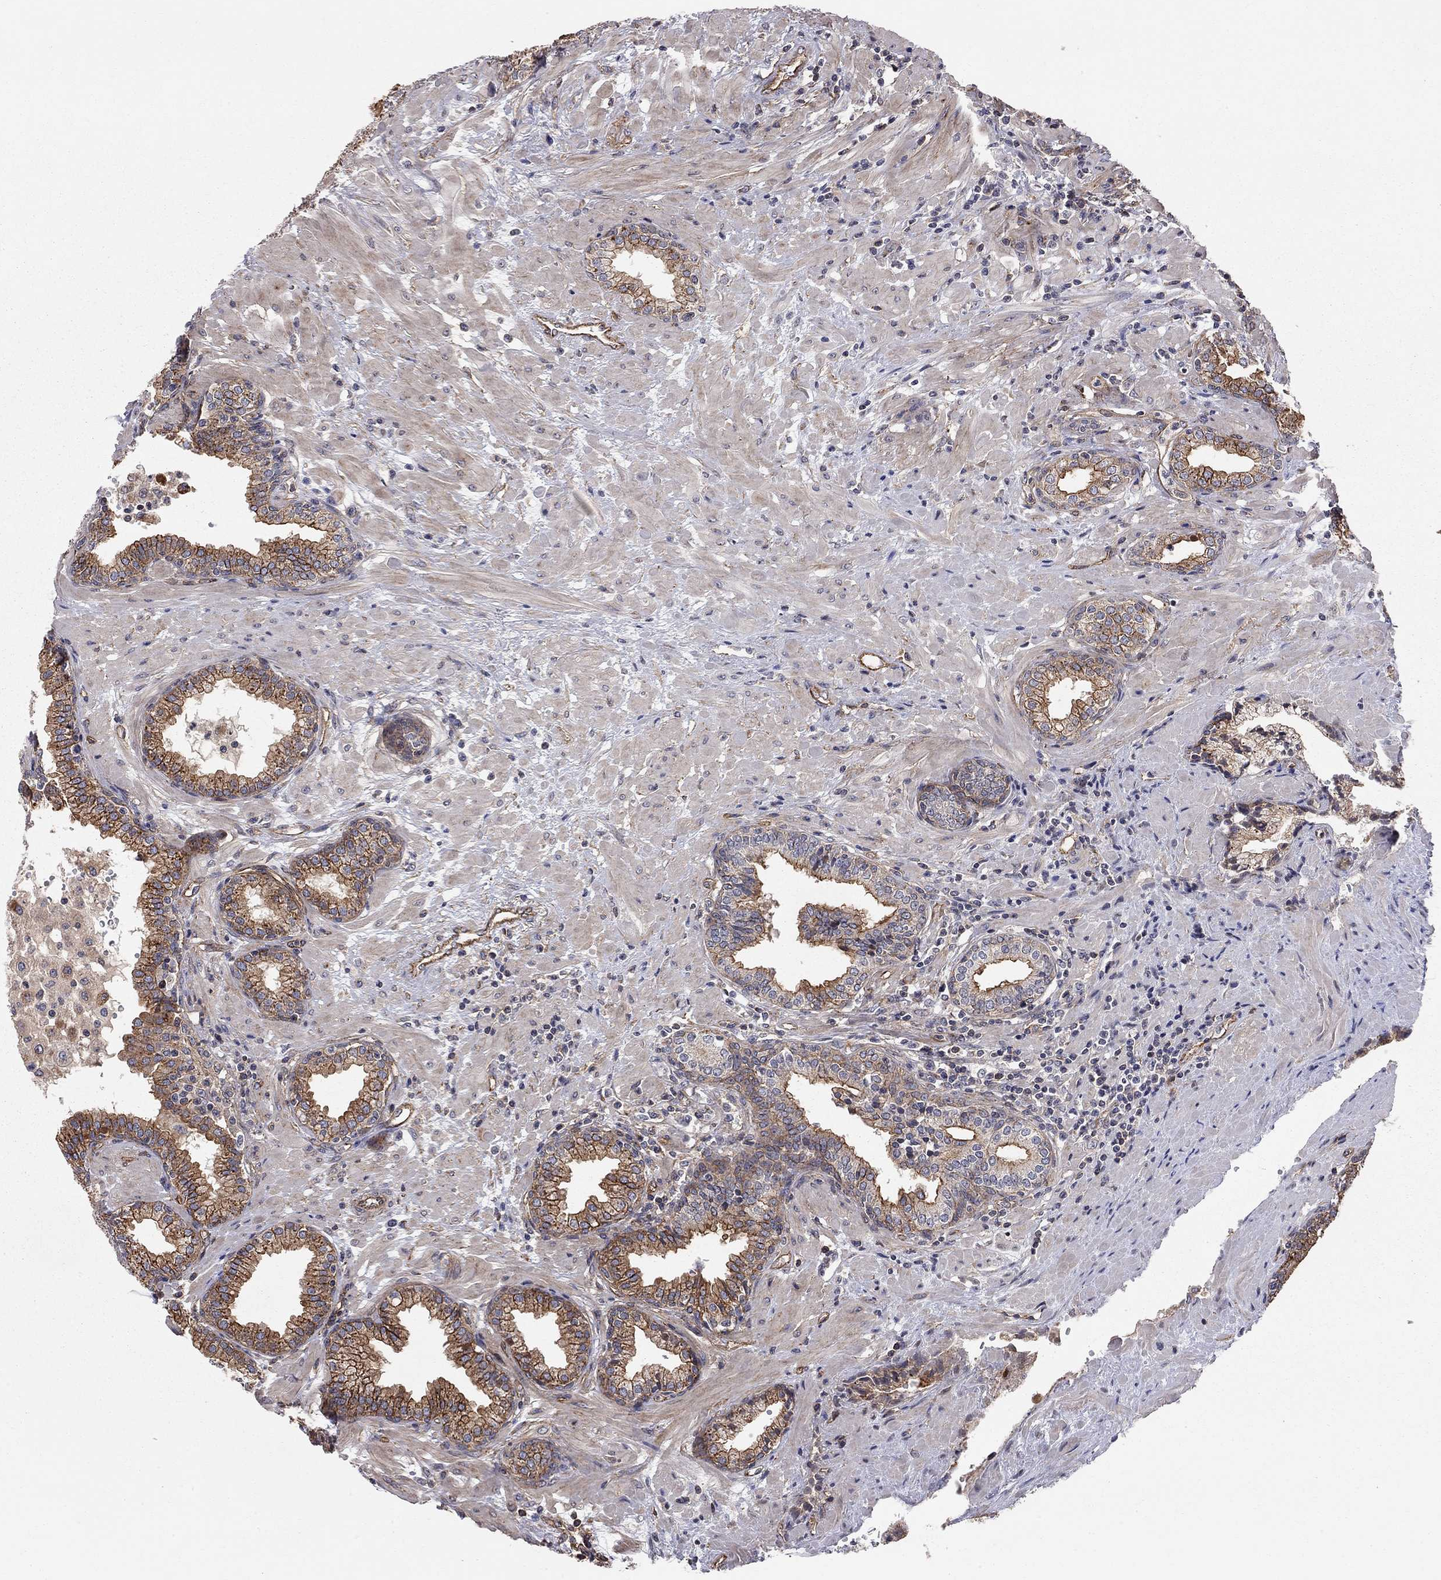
{"staining": {"intensity": "strong", "quantity": "25%-75%", "location": "cytoplasmic/membranous"}, "tissue": "prostate", "cell_type": "Glandular cells", "image_type": "normal", "snomed": [{"axis": "morphology", "description": "Normal tissue, NOS"}, {"axis": "topography", "description": "Prostate"}], "caption": "Immunohistochemistry (IHC) histopathology image of benign human prostate stained for a protein (brown), which shows high levels of strong cytoplasmic/membranous positivity in approximately 25%-75% of glandular cells.", "gene": "RASEF", "patient": {"sex": "male", "age": 64}}